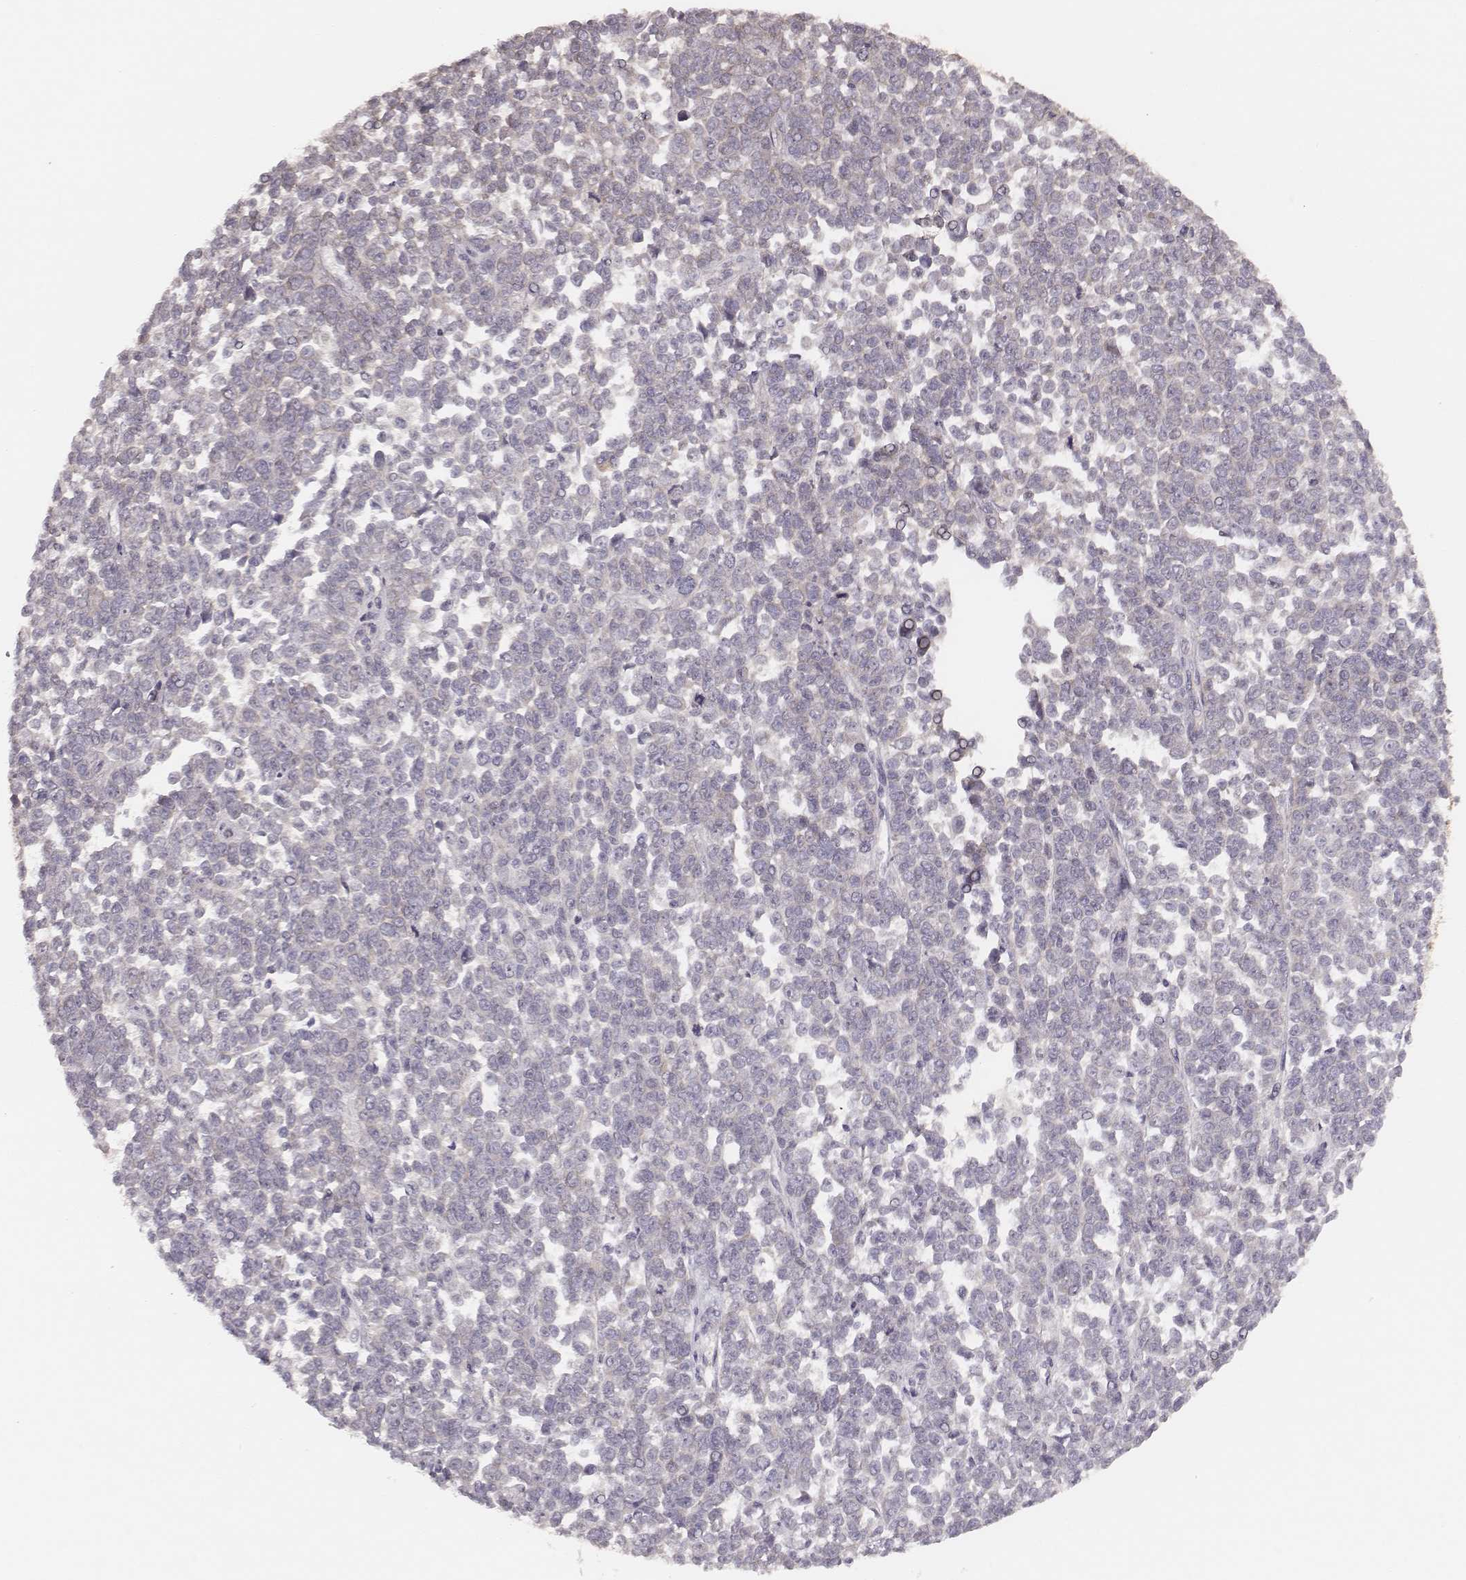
{"staining": {"intensity": "moderate", "quantity": "25%-75%", "location": "cytoplasmic/membranous"}, "tissue": "melanoma", "cell_type": "Tumor cells", "image_type": "cancer", "snomed": [{"axis": "morphology", "description": "Malignant melanoma, NOS"}, {"axis": "topography", "description": "Skin"}], "caption": "Immunohistochemical staining of malignant melanoma demonstrates medium levels of moderate cytoplasmic/membranous protein staining in approximately 25%-75% of tumor cells.", "gene": "CARS1", "patient": {"sex": "female", "age": 95}}